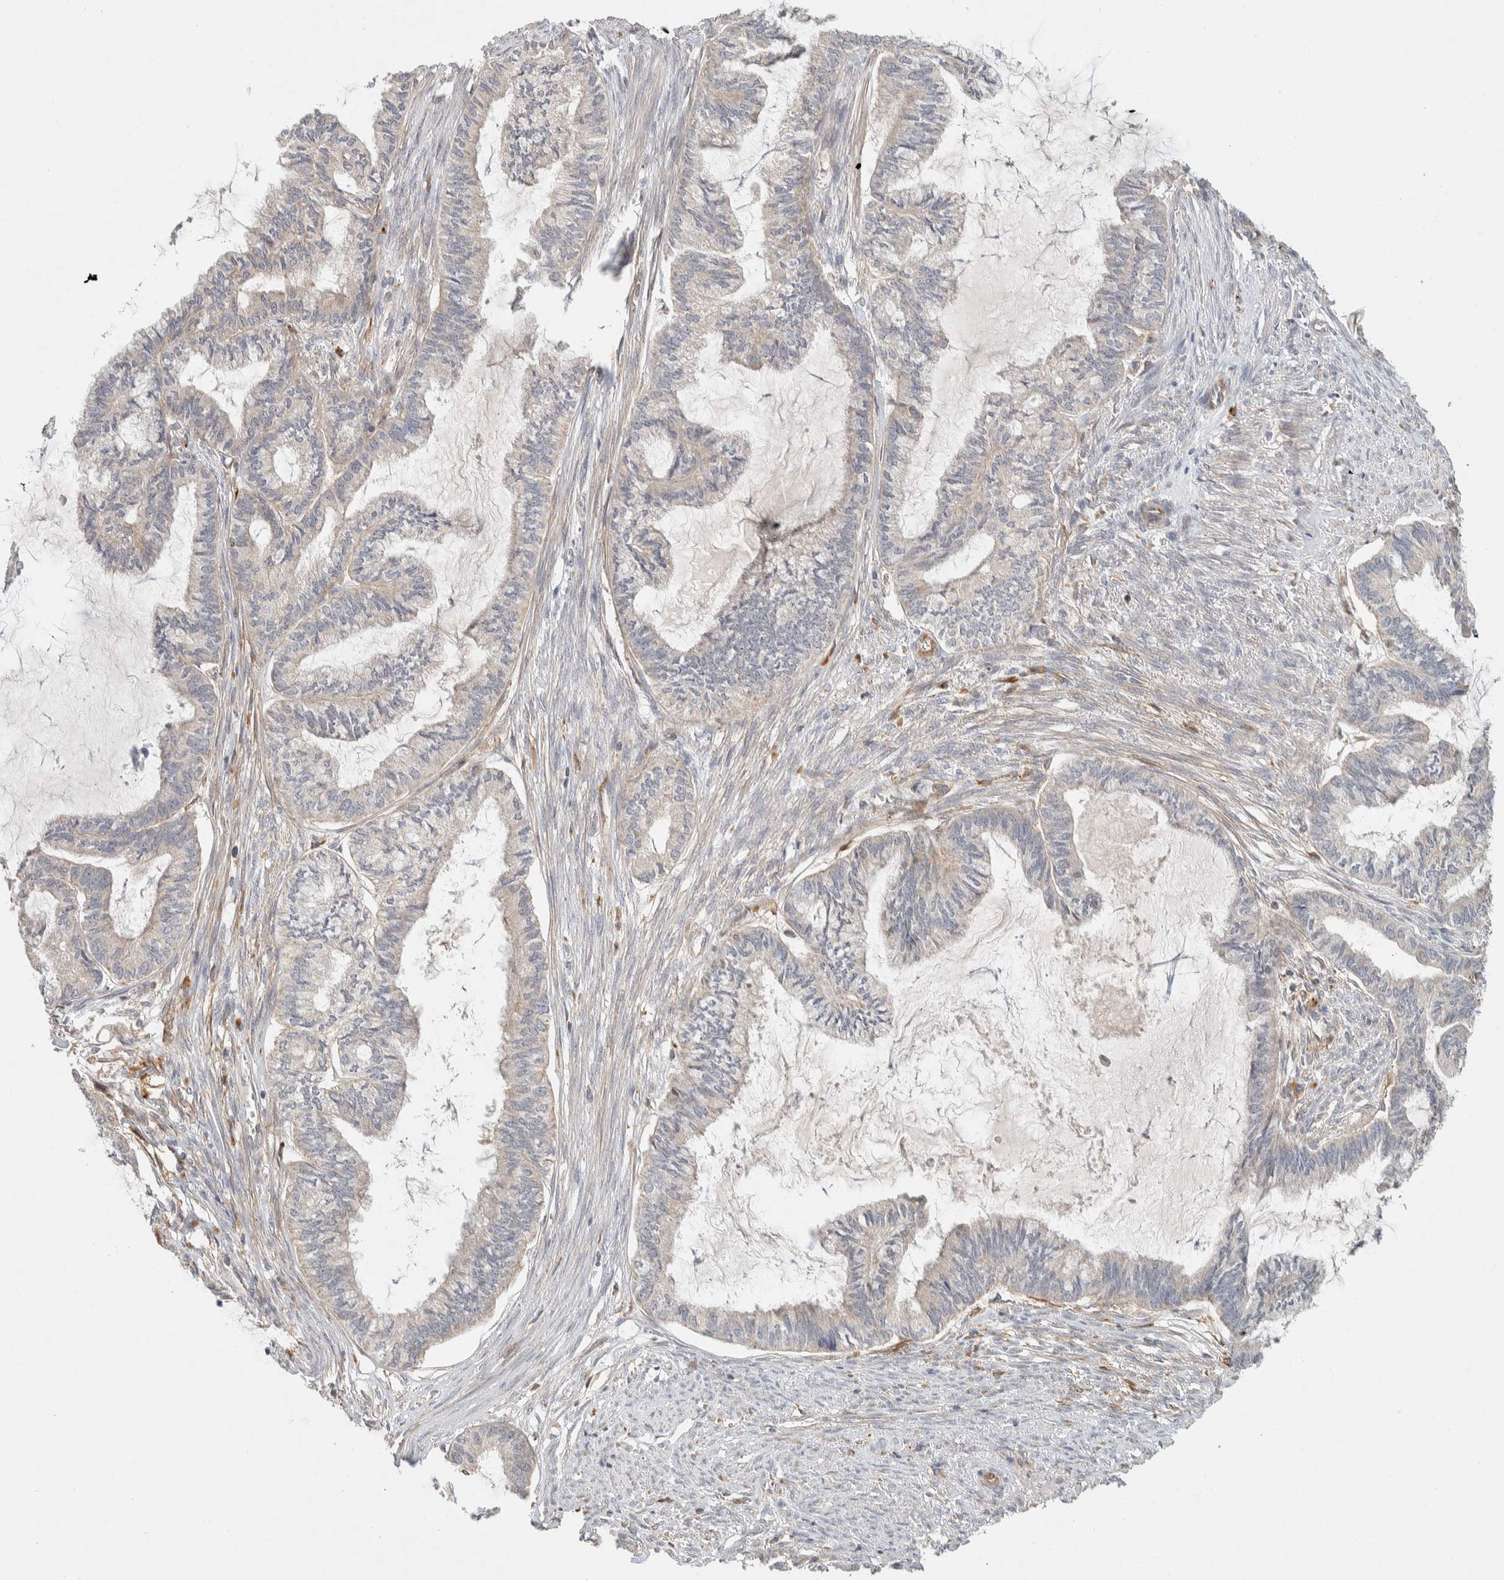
{"staining": {"intensity": "negative", "quantity": "none", "location": "none"}, "tissue": "endometrial cancer", "cell_type": "Tumor cells", "image_type": "cancer", "snomed": [{"axis": "morphology", "description": "Adenocarcinoma, NOS"}, {"axis": "topography", "description": "Endometrium"}], "caption": "Immunohistochemistry image of endometrial adenocarcinoma stained for a protein (brown), which demonstrates no staining in tumor cells.", "gene": "KIF9", "patient": {"sex": "female", "age": 86}}